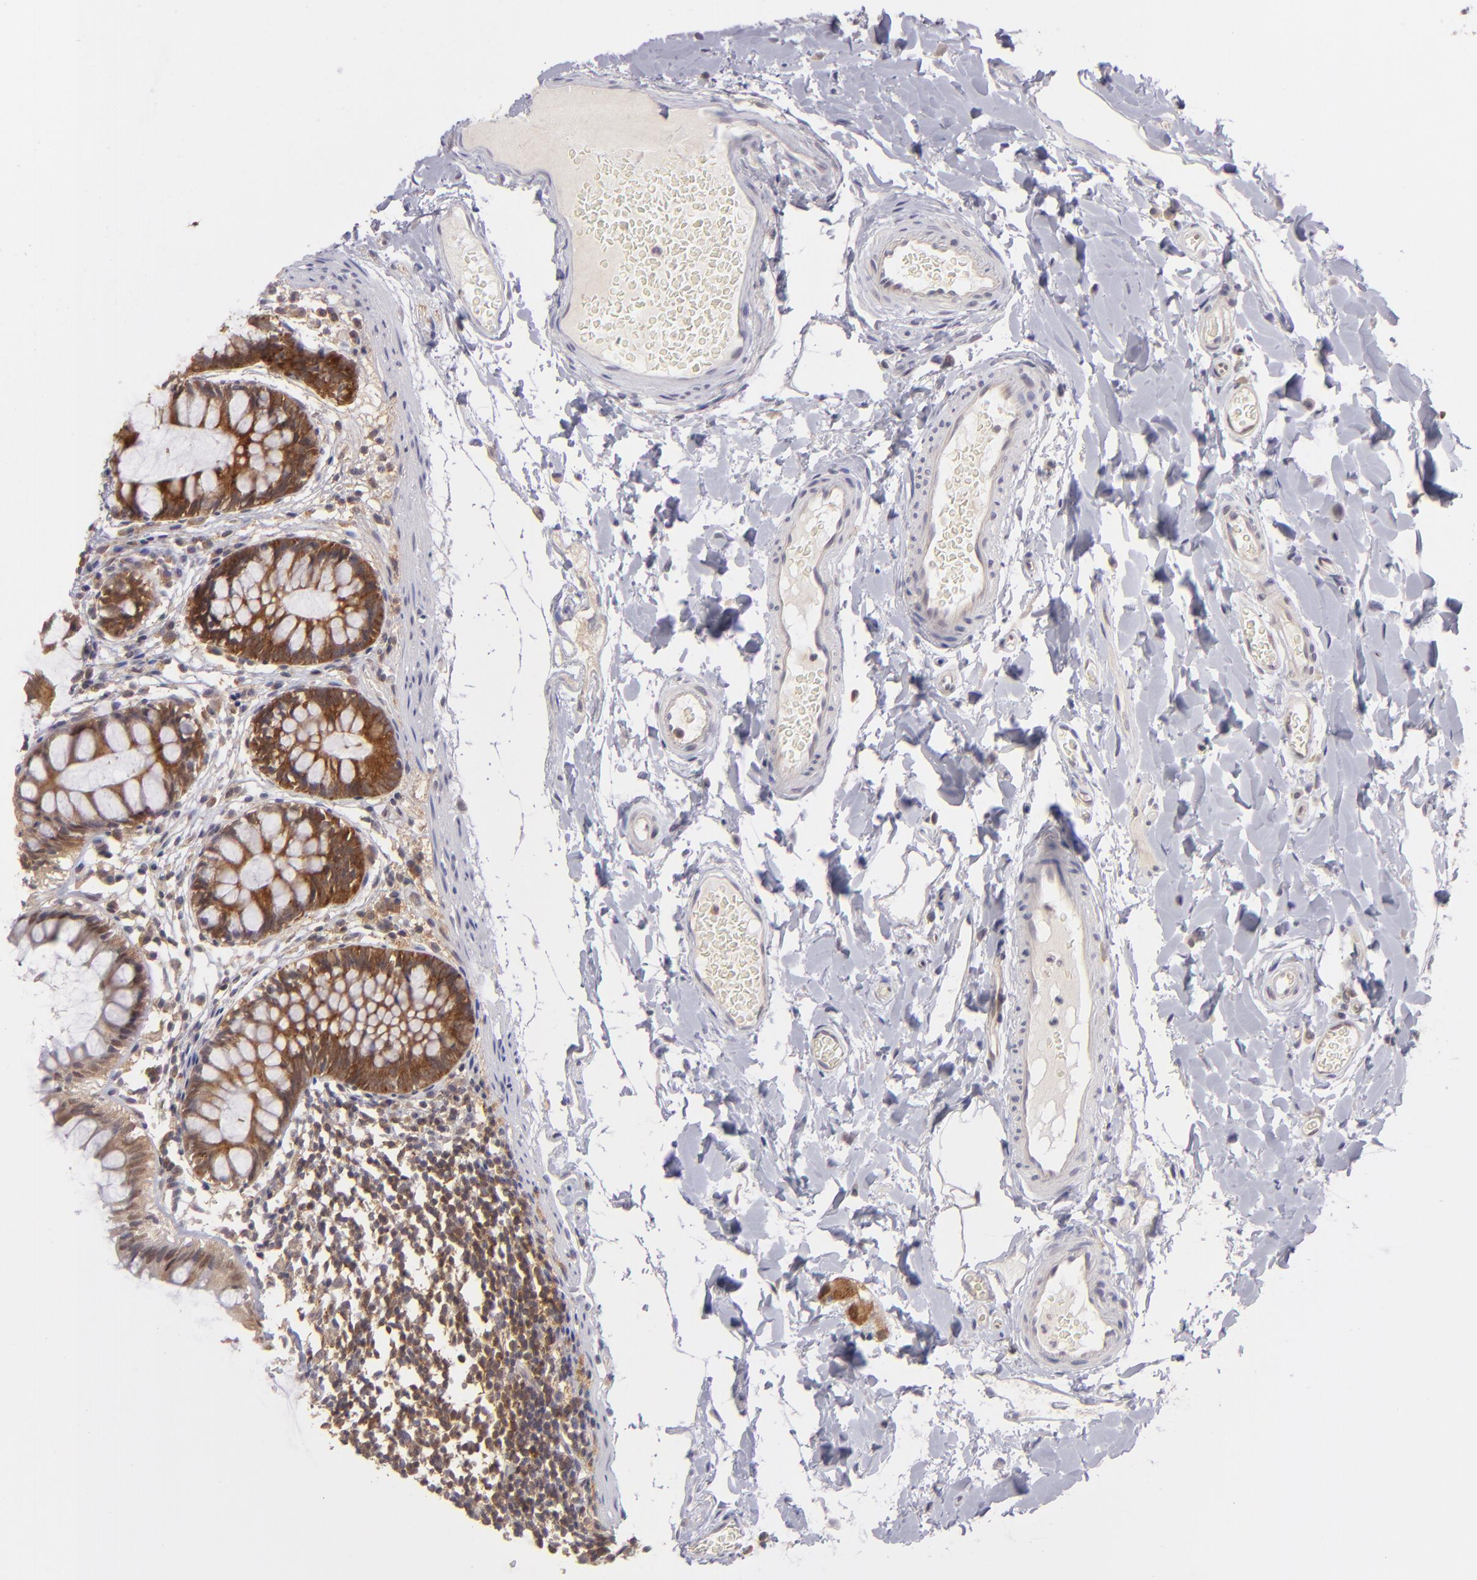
{"staining": {"intensity": "negative", "quantity": "none", "location": "none"}, "tissue": "colon", "cell_type": "Endothelial cells", "image_type": "normal", "snomed": [{"axis": "morphology", "description": "Normal tissue, NOS"}, {"axis": "topography", "description": "Smooth muscle"}, {"axis": "topography", "description": "Colon"}], "caption": "An image of human colon is negative for staining in endothelial cells. (DAB immunohistochemistry visualized using brightfield microscopy, high magnification).", "gene": "PTPN13", "patient": {"sex": "male", "age": 67}}